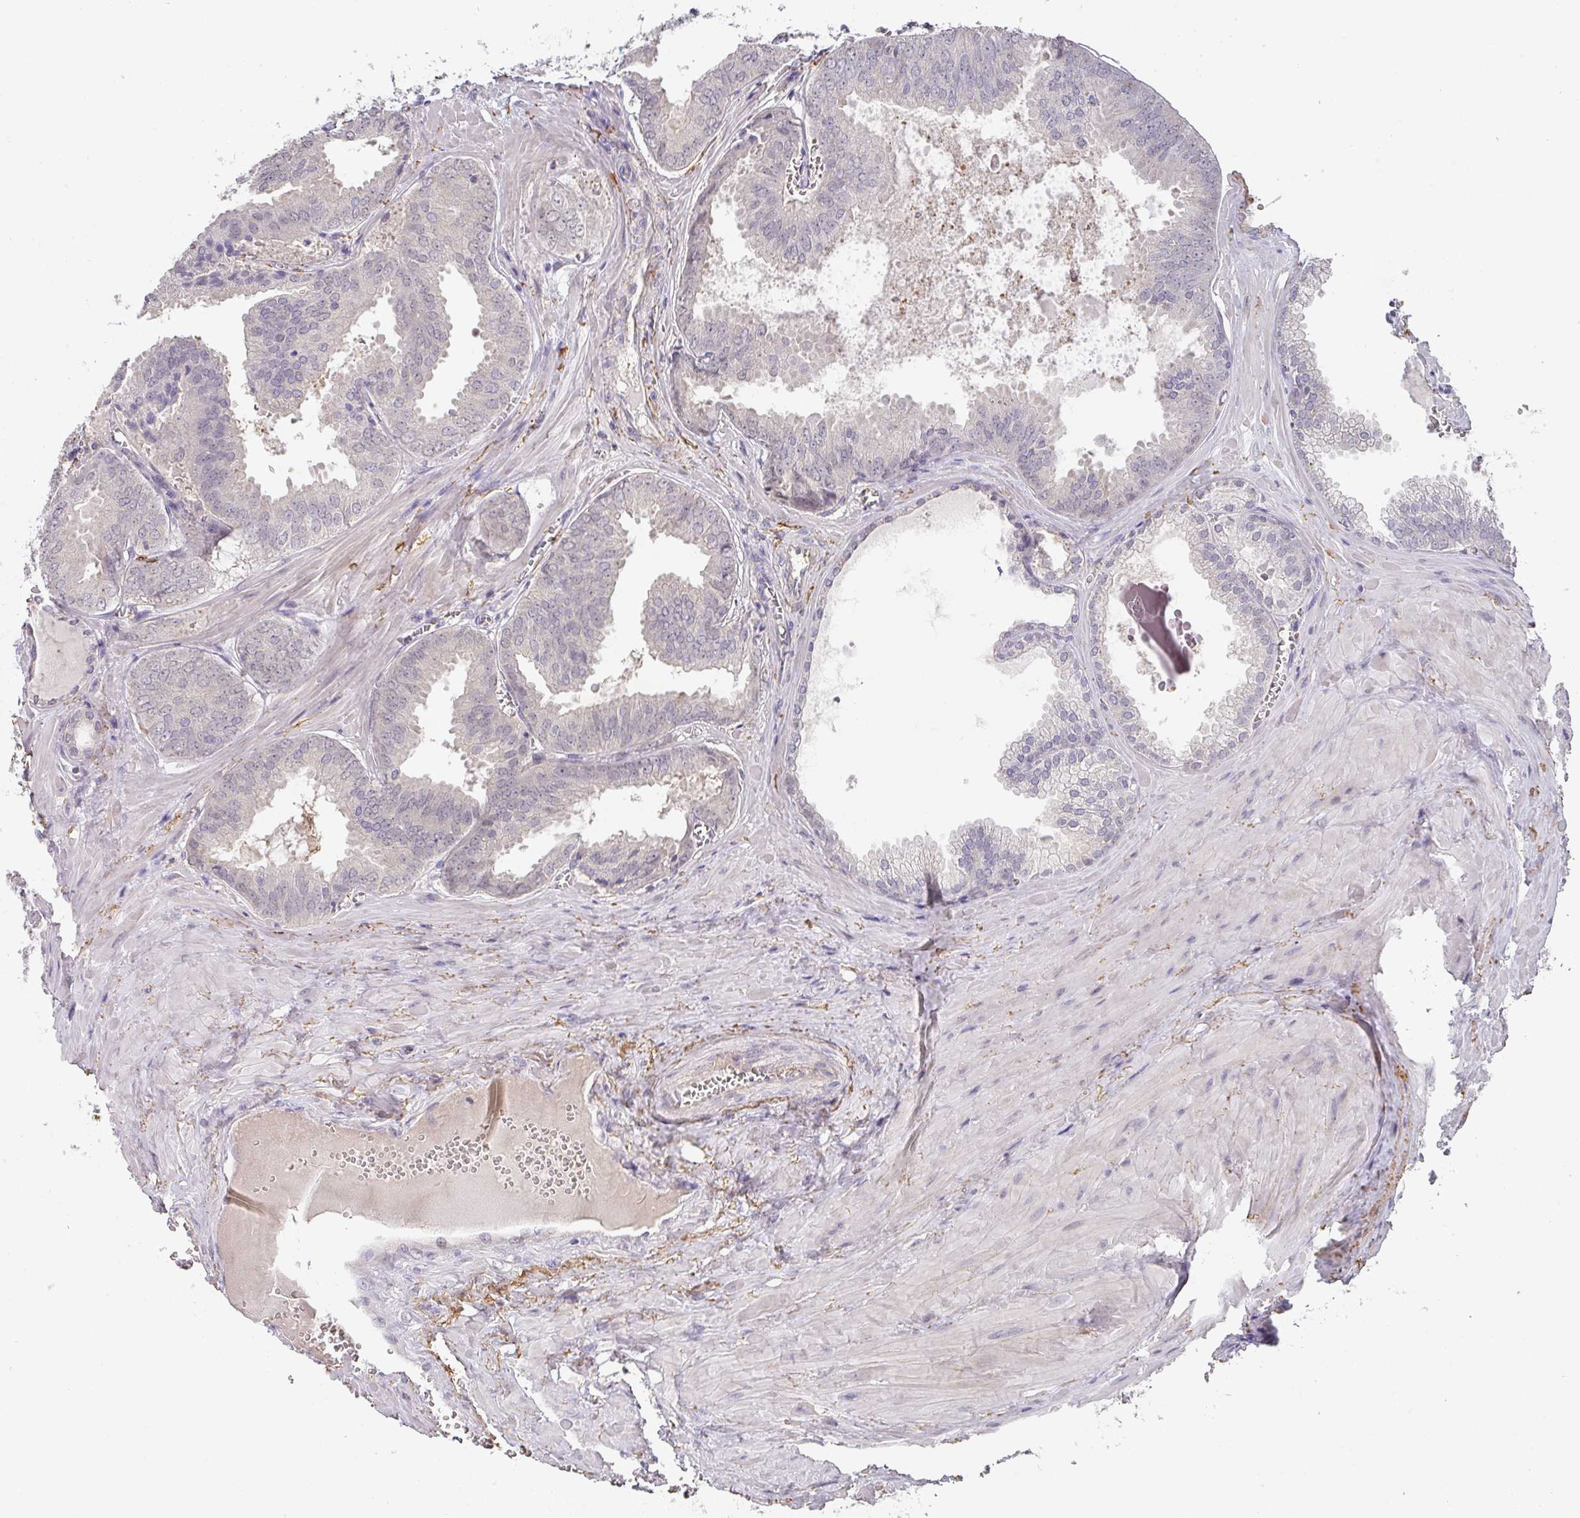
{"staining": {"intensity": "negative", "quantity": "none", "location": "none"}, "tissue": "prostate cancer", "cell_type": "Tumor cells", "image_type": "cancer", "snomed": [{"axis": "morphology", "description": "Adenocarcinoma, Low grade"}, {"axis": "topography", "description": "Prostate"}], "caption": "Tumor cells are negative for protein expression in human prostate cancer (adenocarcinoma (low-grade)).", "gene": "FOXN4", "patient": {"sex": "male", "age": 67}}